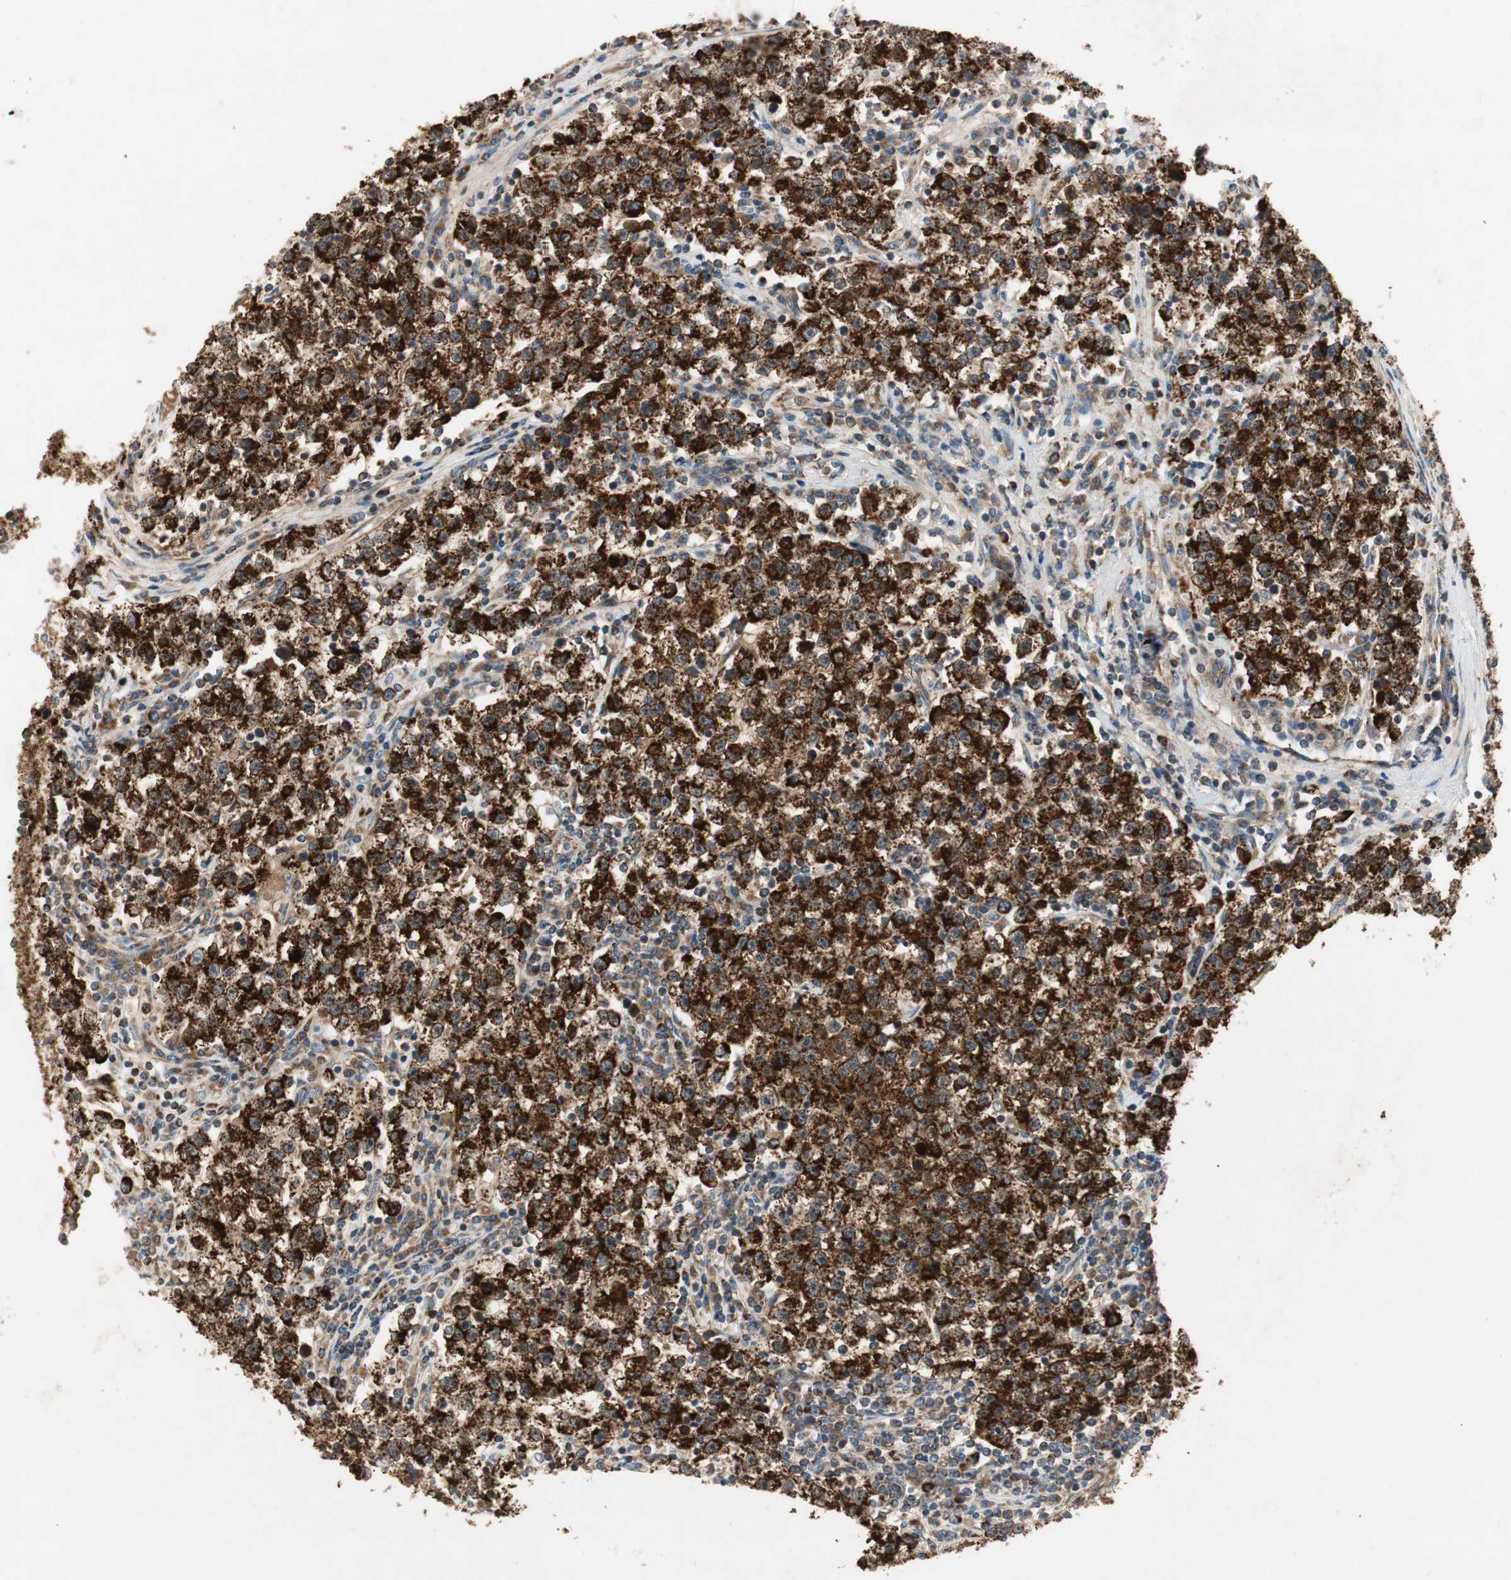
{"staining": {"intensity": "strong", "quantity": ">75%", "location": "cytoplasmic/membranous"}, "tissue": "testis cancer", "cell_type": "Tumor cells", "image_type": "cancer", "snomed": [{"axis": "morphology", "description": "Seminoma, NOS"}, {"axis": "topography", "description": "Testis"}], "caption": "This is an image of immunohistochemistry (IHC) staining of testis cancer, which shows strong staining in the cytoplasmic/membranous of tumor cells.", "gene": "AKAP1", "patient": {"sex": "male", "age": 22}}